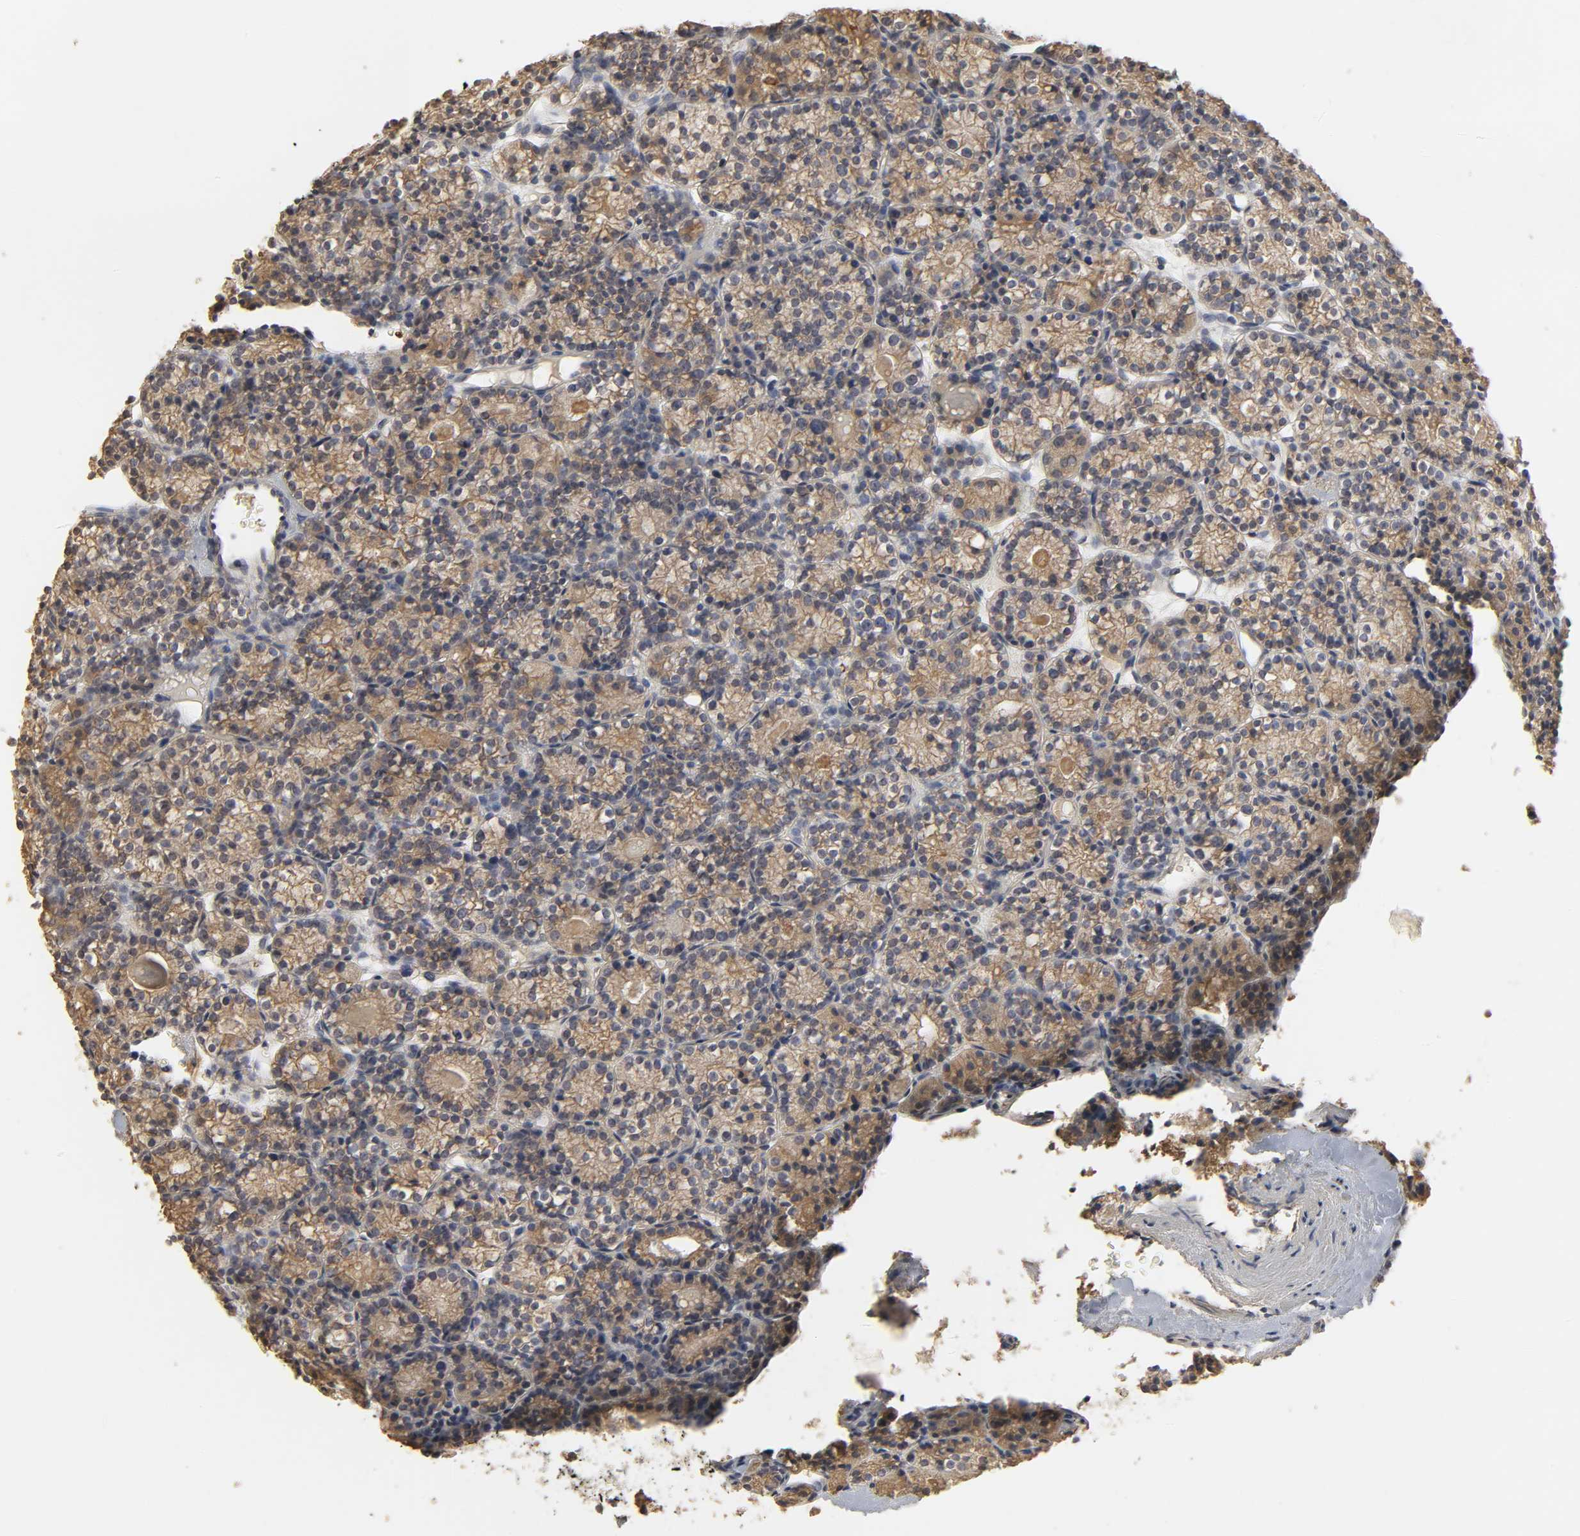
{"staining": {"intensity": "moderate", "quantity": ">75%", "location": "cytoplasmic/membranous"}, "tissue": "parathyroid gland", "cell_type": "Glandular cells", "image_type": "normal", "snomed": [{"axis": "morphology", "description": "Normal tissue, NOS"}, {"axis": "topography", "description": "Parathyroid gland"}], "caption": "The immunohistochemical stain labels moderate cytoplasmic/membranous staining in glandular cells of unremarkable parathyroid gland.", "gene": "SLC10A2", "patient": {"sex": "female", "age": 64}}